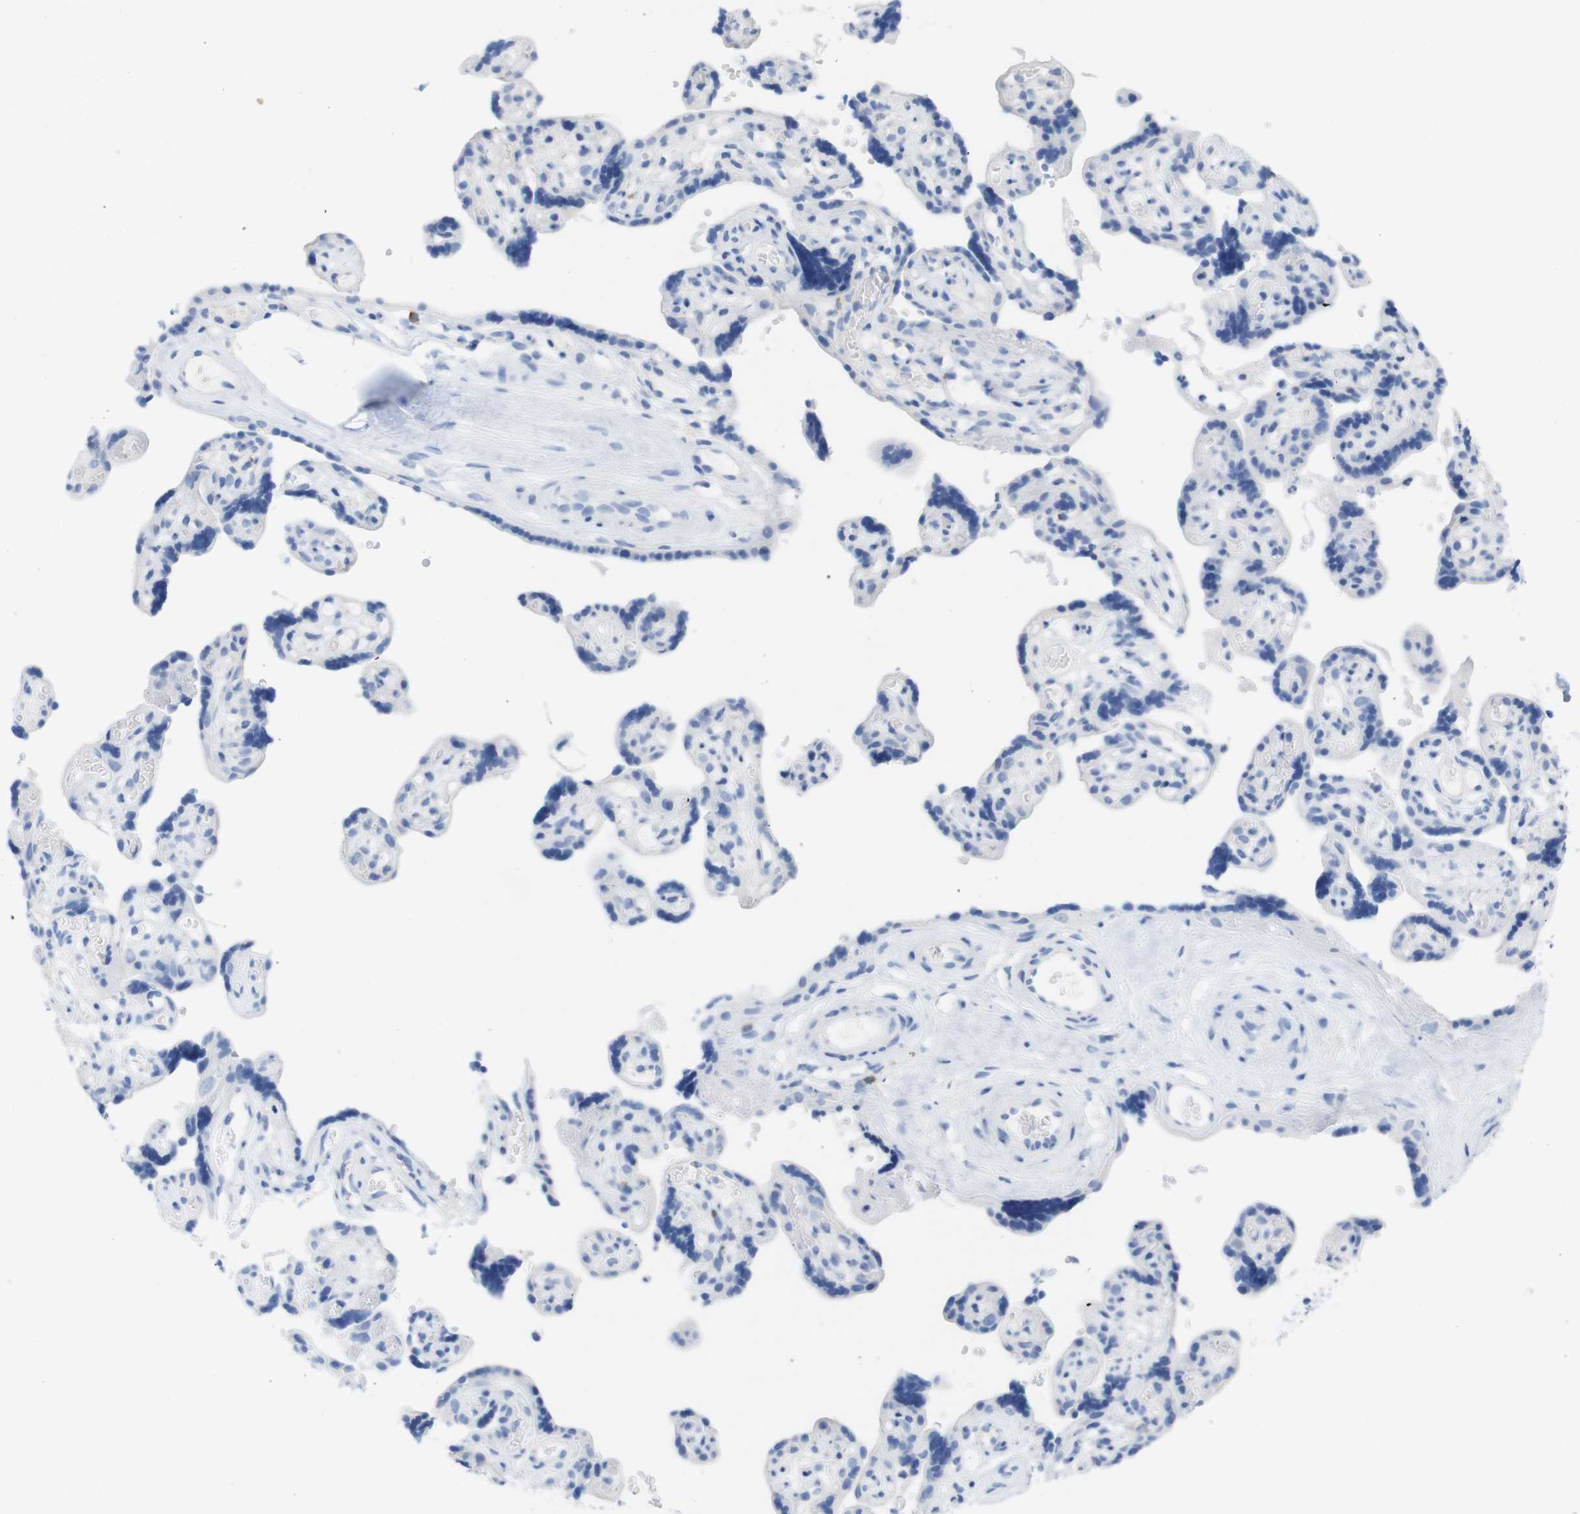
{"staining": {"intensity": "negative", "quantity": "none", "location": "none"}, "tissue": "placenta", "cell_type": "Decidual cells", "image_type": "normal", "snomed": [{"axis": "morphology", "description": "Normal tissue, NOS"}, {"axis": "topography", "description": "Placenta"}], "caption": "Decidual cells are negative for brown protein staining in normal placenta.", "gene": "LAG3", "patient": {"sex": "female", "age": 30}}